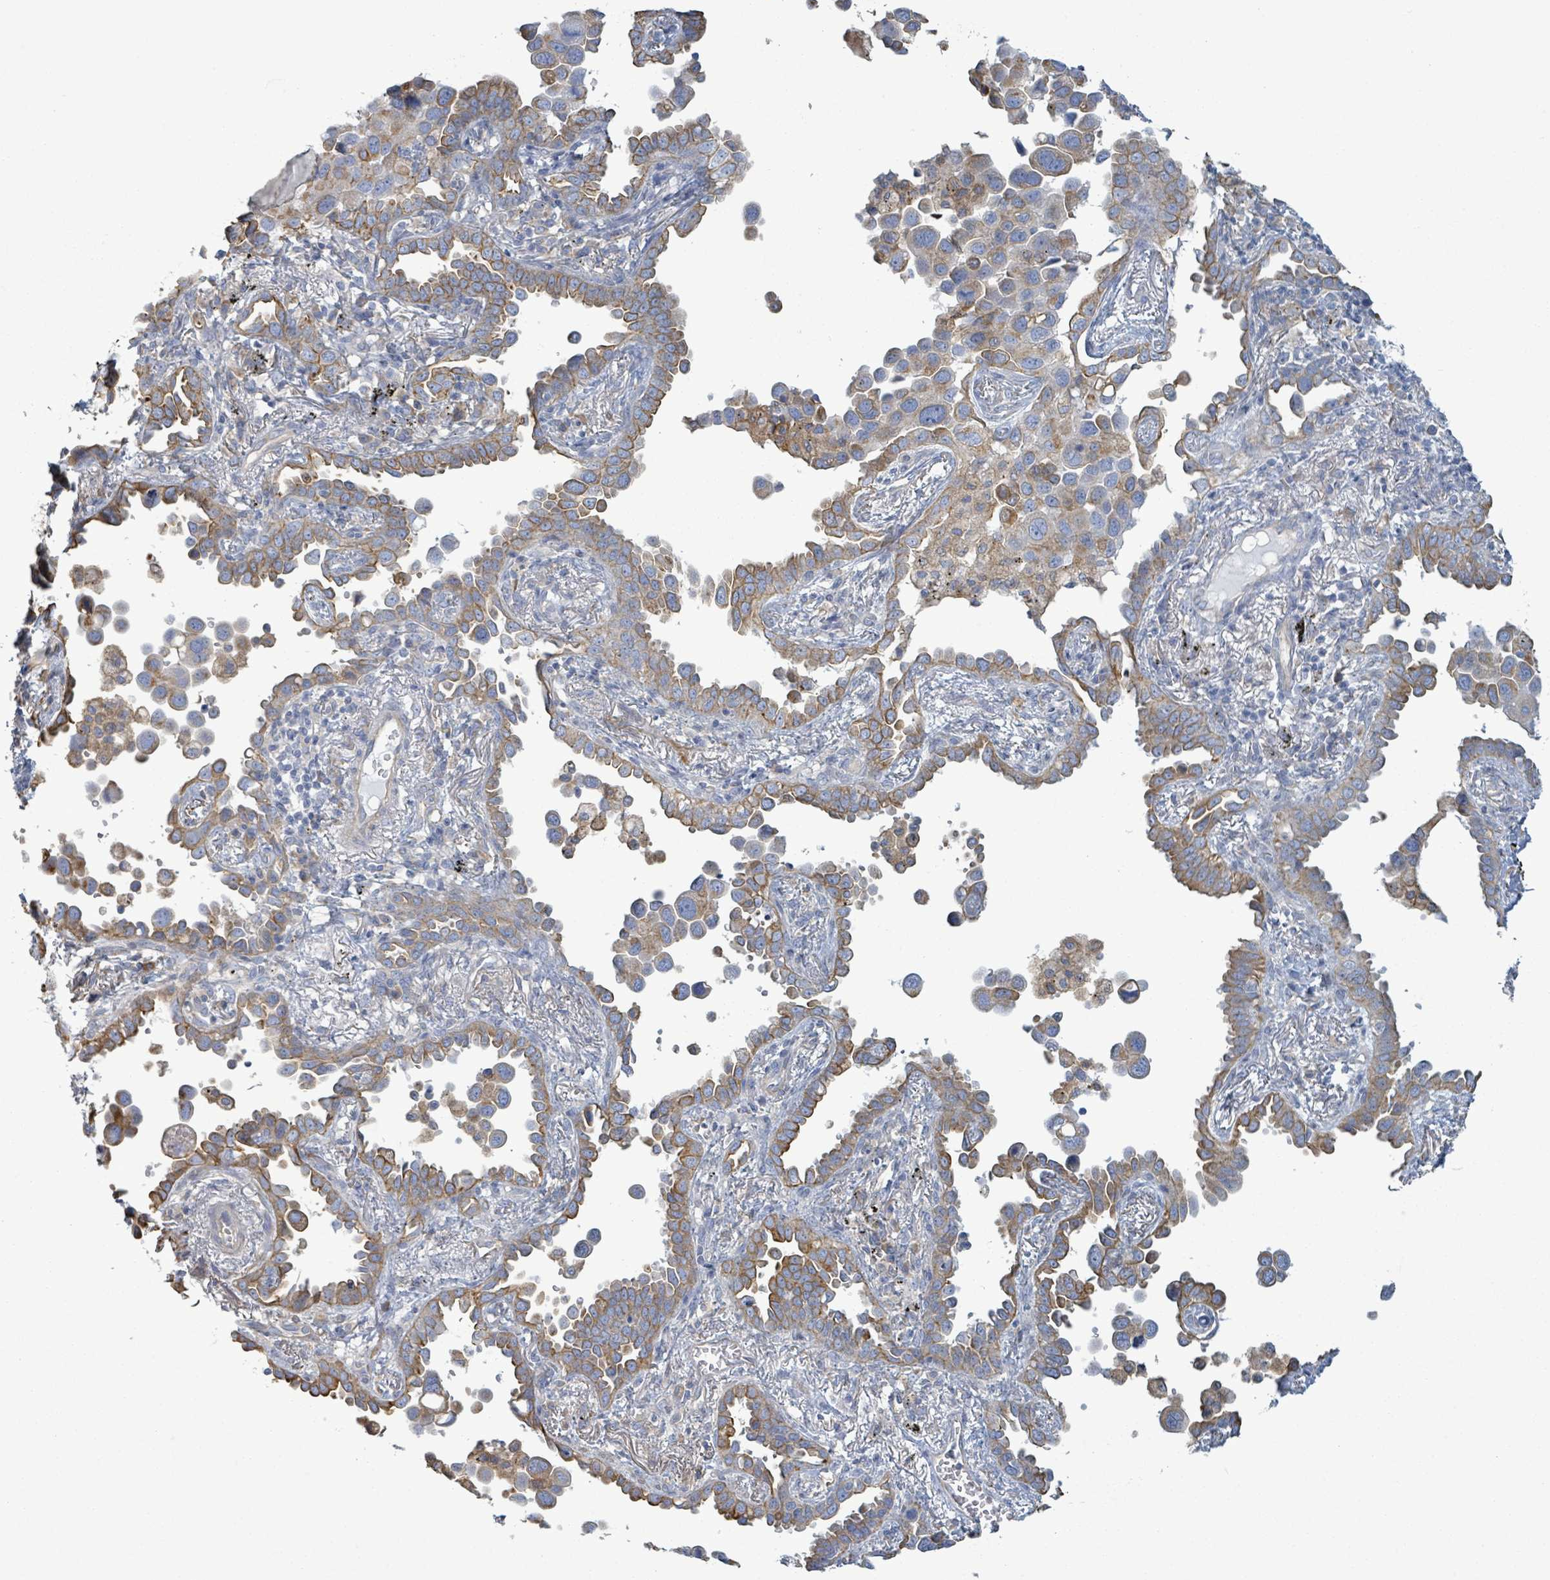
{"staining": {"intensity": "moderate", "quantity": ">75%", "location": "cytoplasmic/membranous"}, "tissue": "lung cancer", "cell_type": "Tumor cells", "image_type": "cancer", "snomed": [{"axis": "morphology", "description": "Adenocarcinoma, NOS"}, {"axis": "topography", "description": "Lung"}], "caption": "Immunohistochemical staining of human lung cancer (adenocarcinoma) shows medium levels of moderate cytoplasmic/membranous staining in about >75% of tumor cells.", "gene": "COL13A1", "patient": {"sex": "male", "age": 67}}